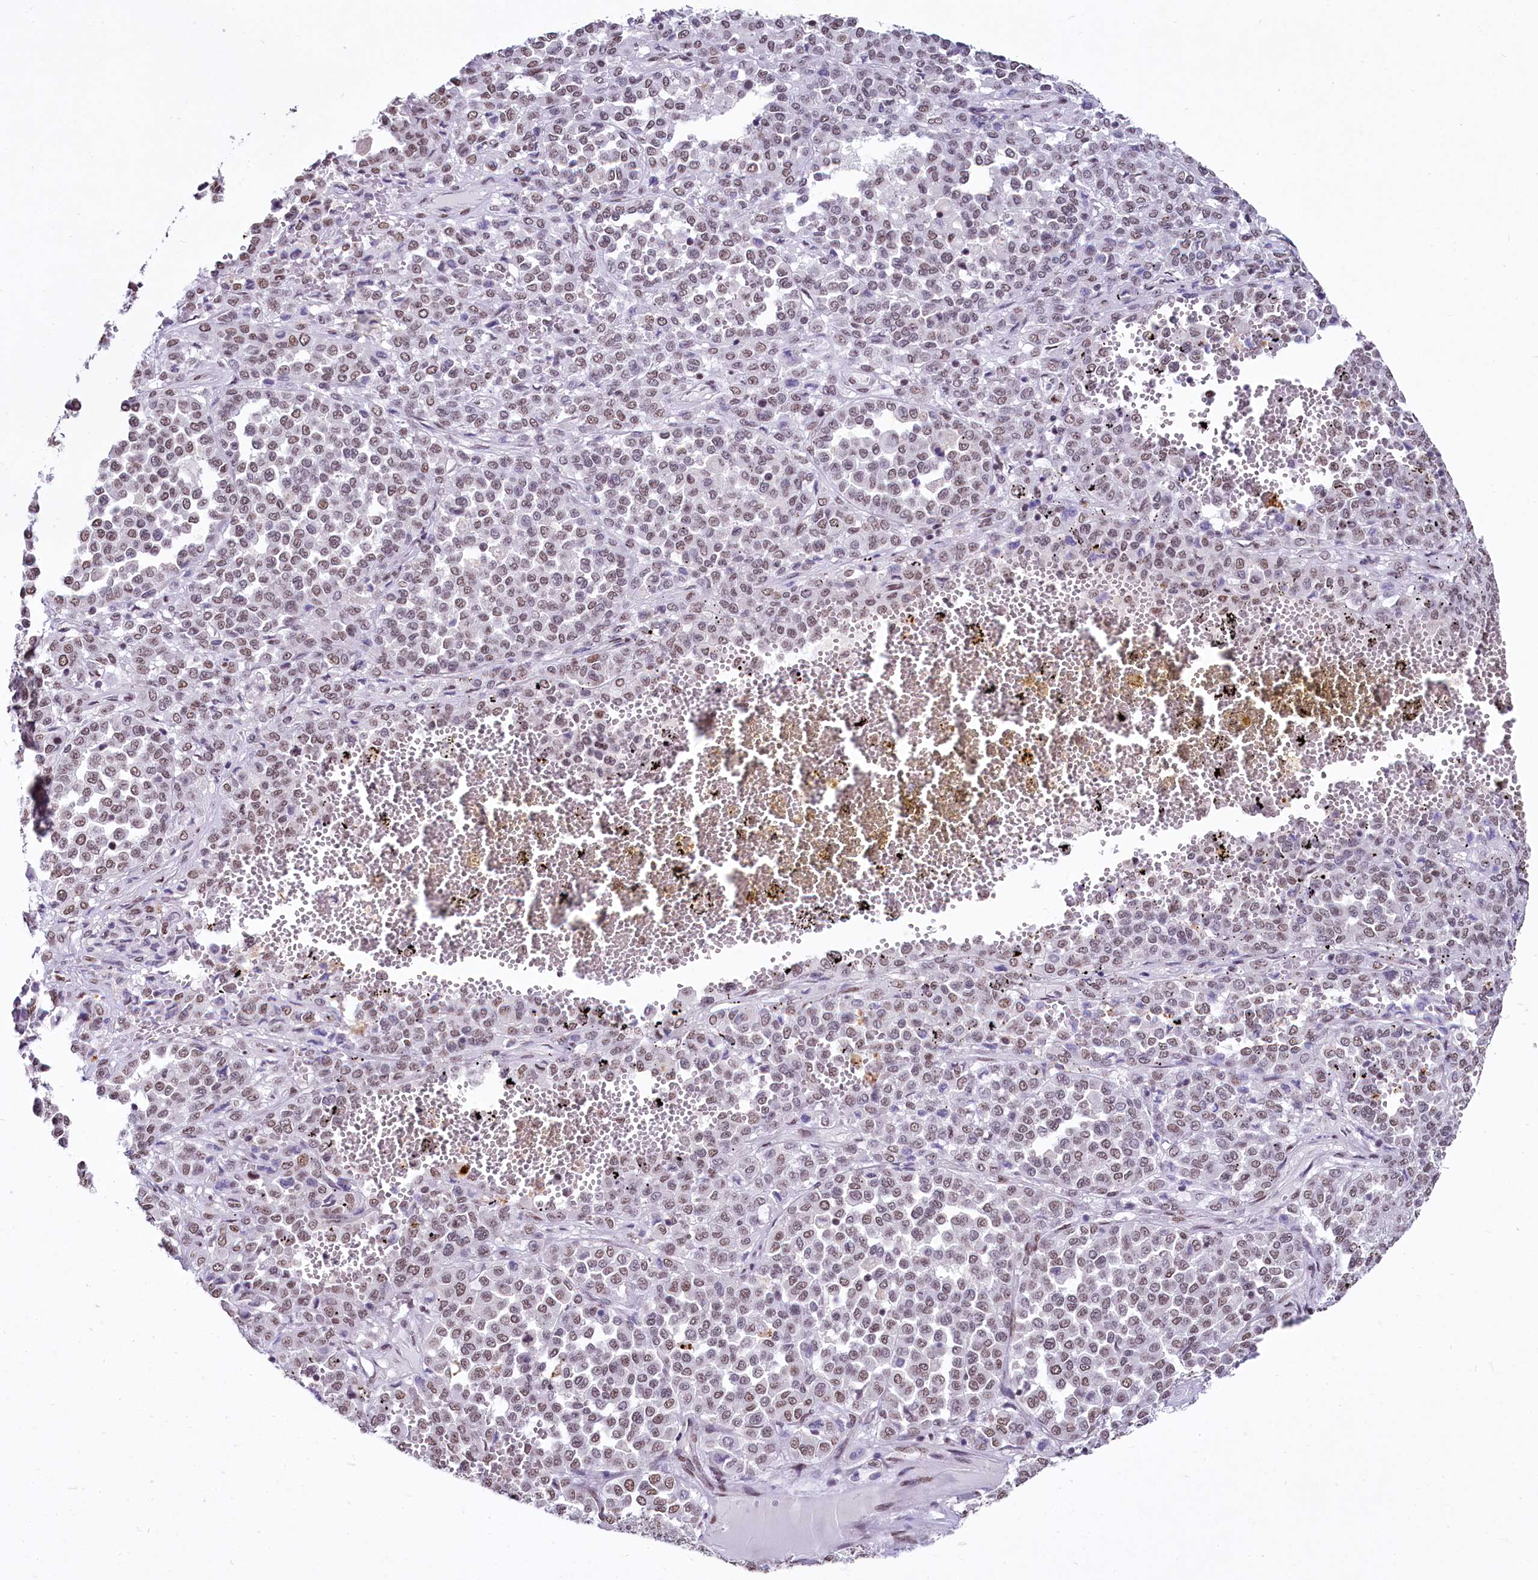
{"staining": {"intensity": "weak", "quantity": ">75%", "location": "nuclear"}, "tissue": "melanoma", "cell_type": "Tumor cells", "image_type": "cancer", "snomed": [{"axis": "morphology", "description": "Malignant melanoma, Metastatic site"}, {"axis": "topography", "description": "Pancreas"}], "caption": "About >75% of tumor cells in human malignant melanoma (metastatic site) exhibit weak nuclear protein staining as visualized by brown immunohistochemical staining.", "gene": "PARPBP", "patient": {"sex": "female", "age": 30}}